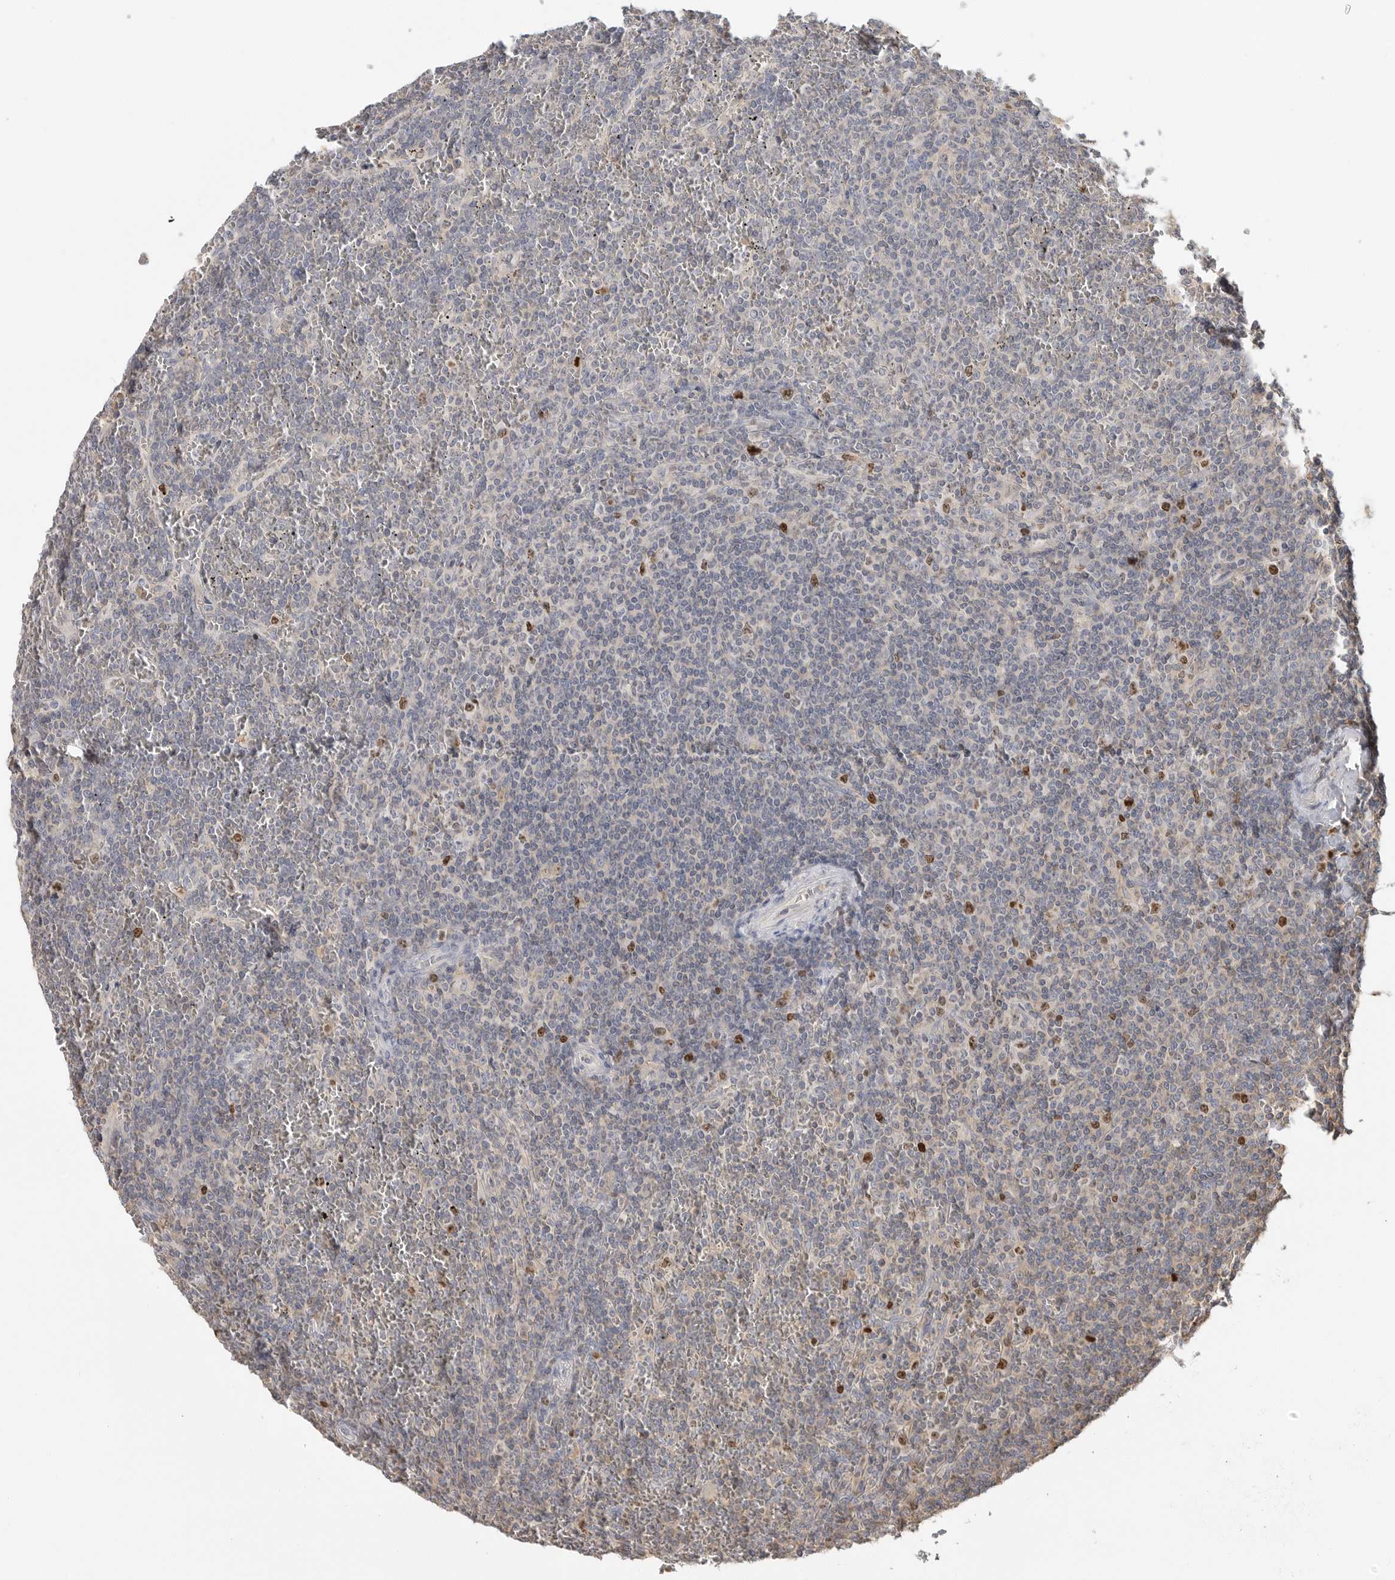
{"staining": {"intensity": "strong", "quantity": "<25%", "location": "nuclear"}, "tissue": "lymphoma", "cell_type": "Tumor cells", "image_type": "cancer", "snomed": [{"axis": "morphology", "description": "Malignant lymphoma, non-Hodgkin's type, Low grade"}, {"axis": "topography", "description": "Spleen"}], "caption": "This is a histology image of IHC staining of lymphoma, which shows strong expression in the nuclear of tumor cells.", "gene": "TOP2A", "patient": {"sex": "female", "age": 19}}